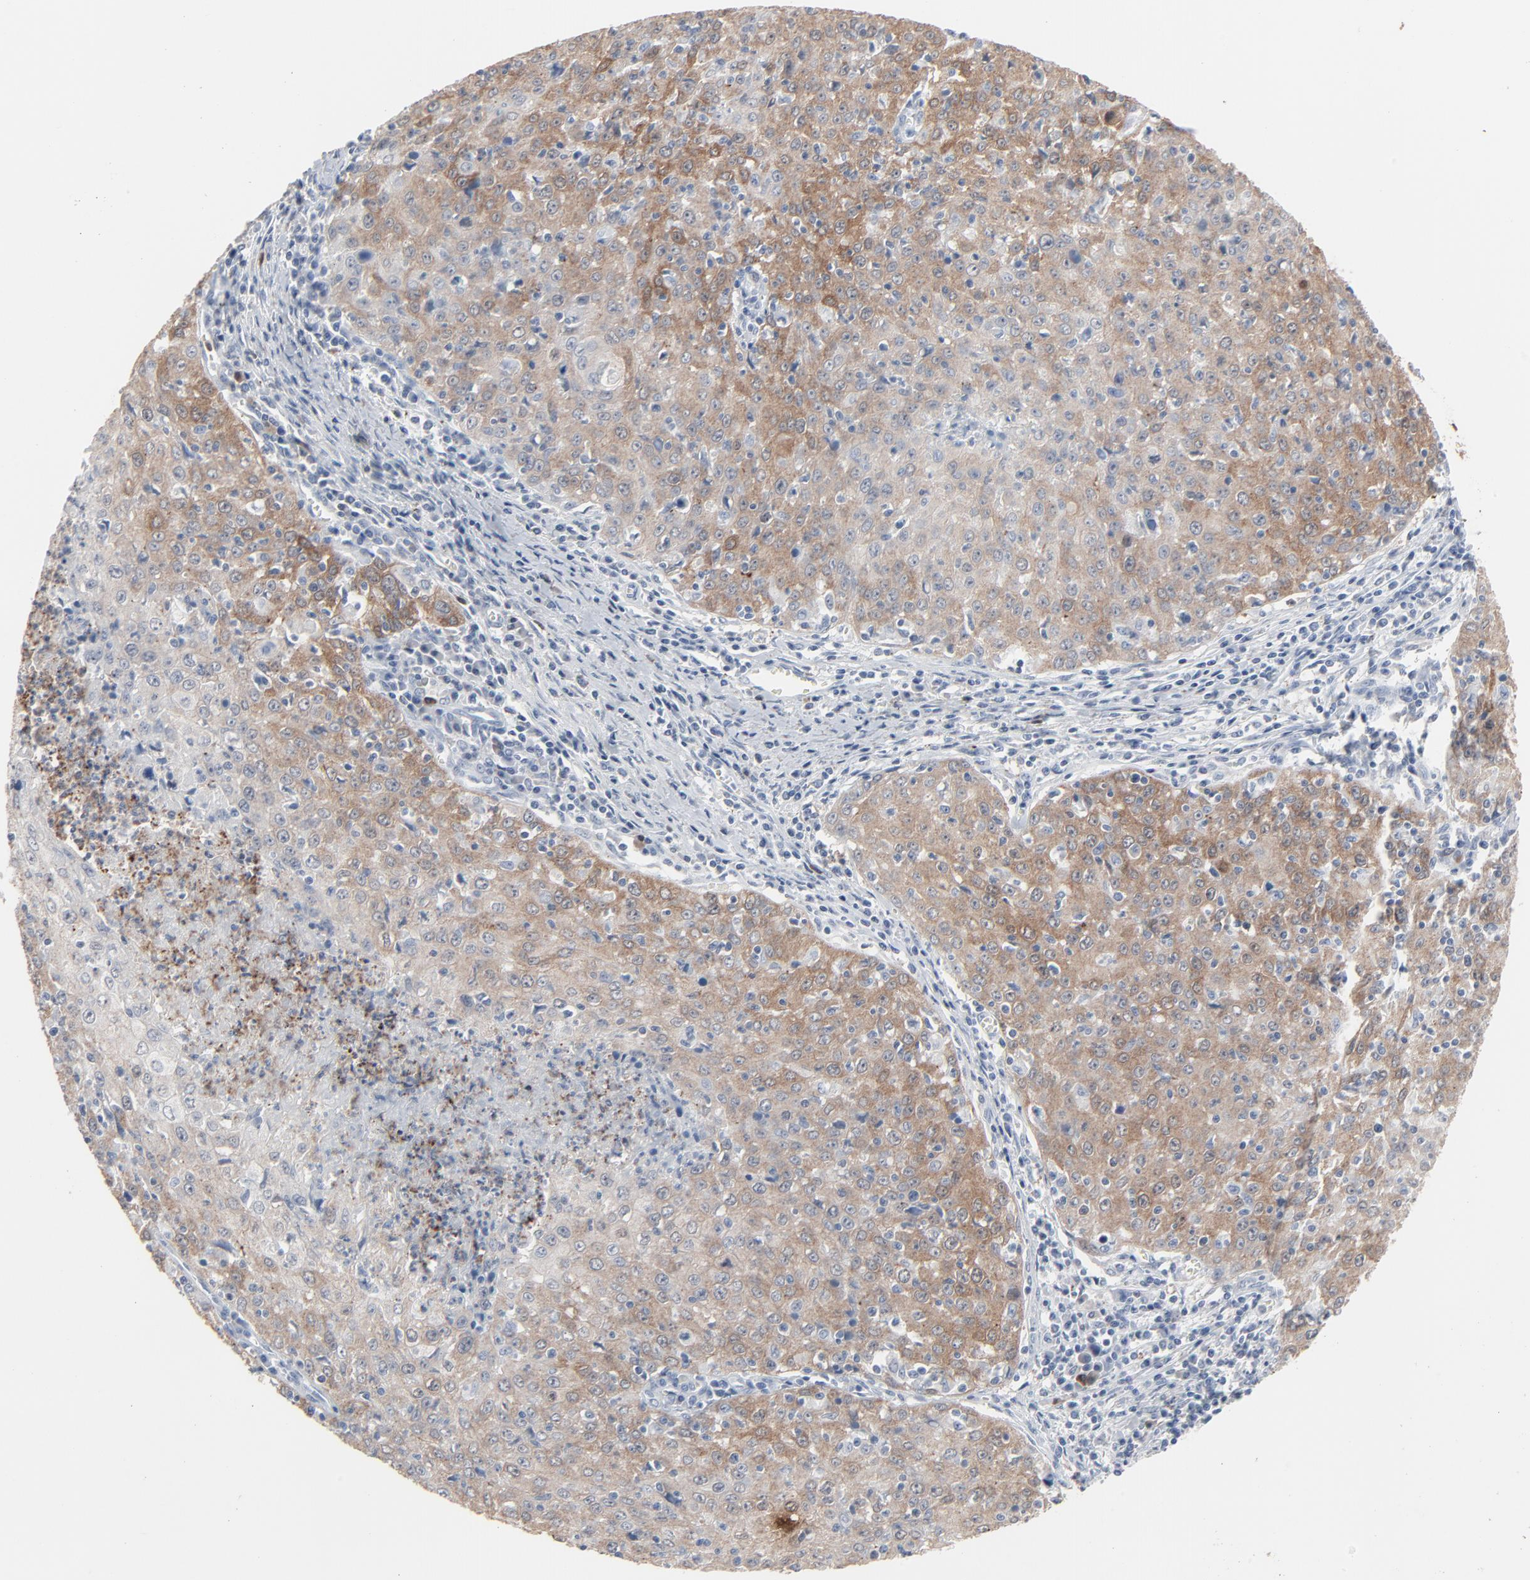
{"staining": {"intensity": "weak", "quantity": ">75%", "location": "cytoplasmic/membranous"}, "tissue": "cervical cancer", "cell_type": "Tumor cells", "image_type": "cancer", "snomed": [{"axis": "morphology", "description": "Squamous cell carcinoma, NOS"}, {"axis": "topography", "description": "Cervix"}], "caption": "Brown immunohistochemical staining in human squamous cell carcinoma (cervical) exhibits weak cytoplasmic/membranous staining in about >75% of tumor cells.", "gene": "PHGDH", "patient": {"sex": "female", "age": 27}}